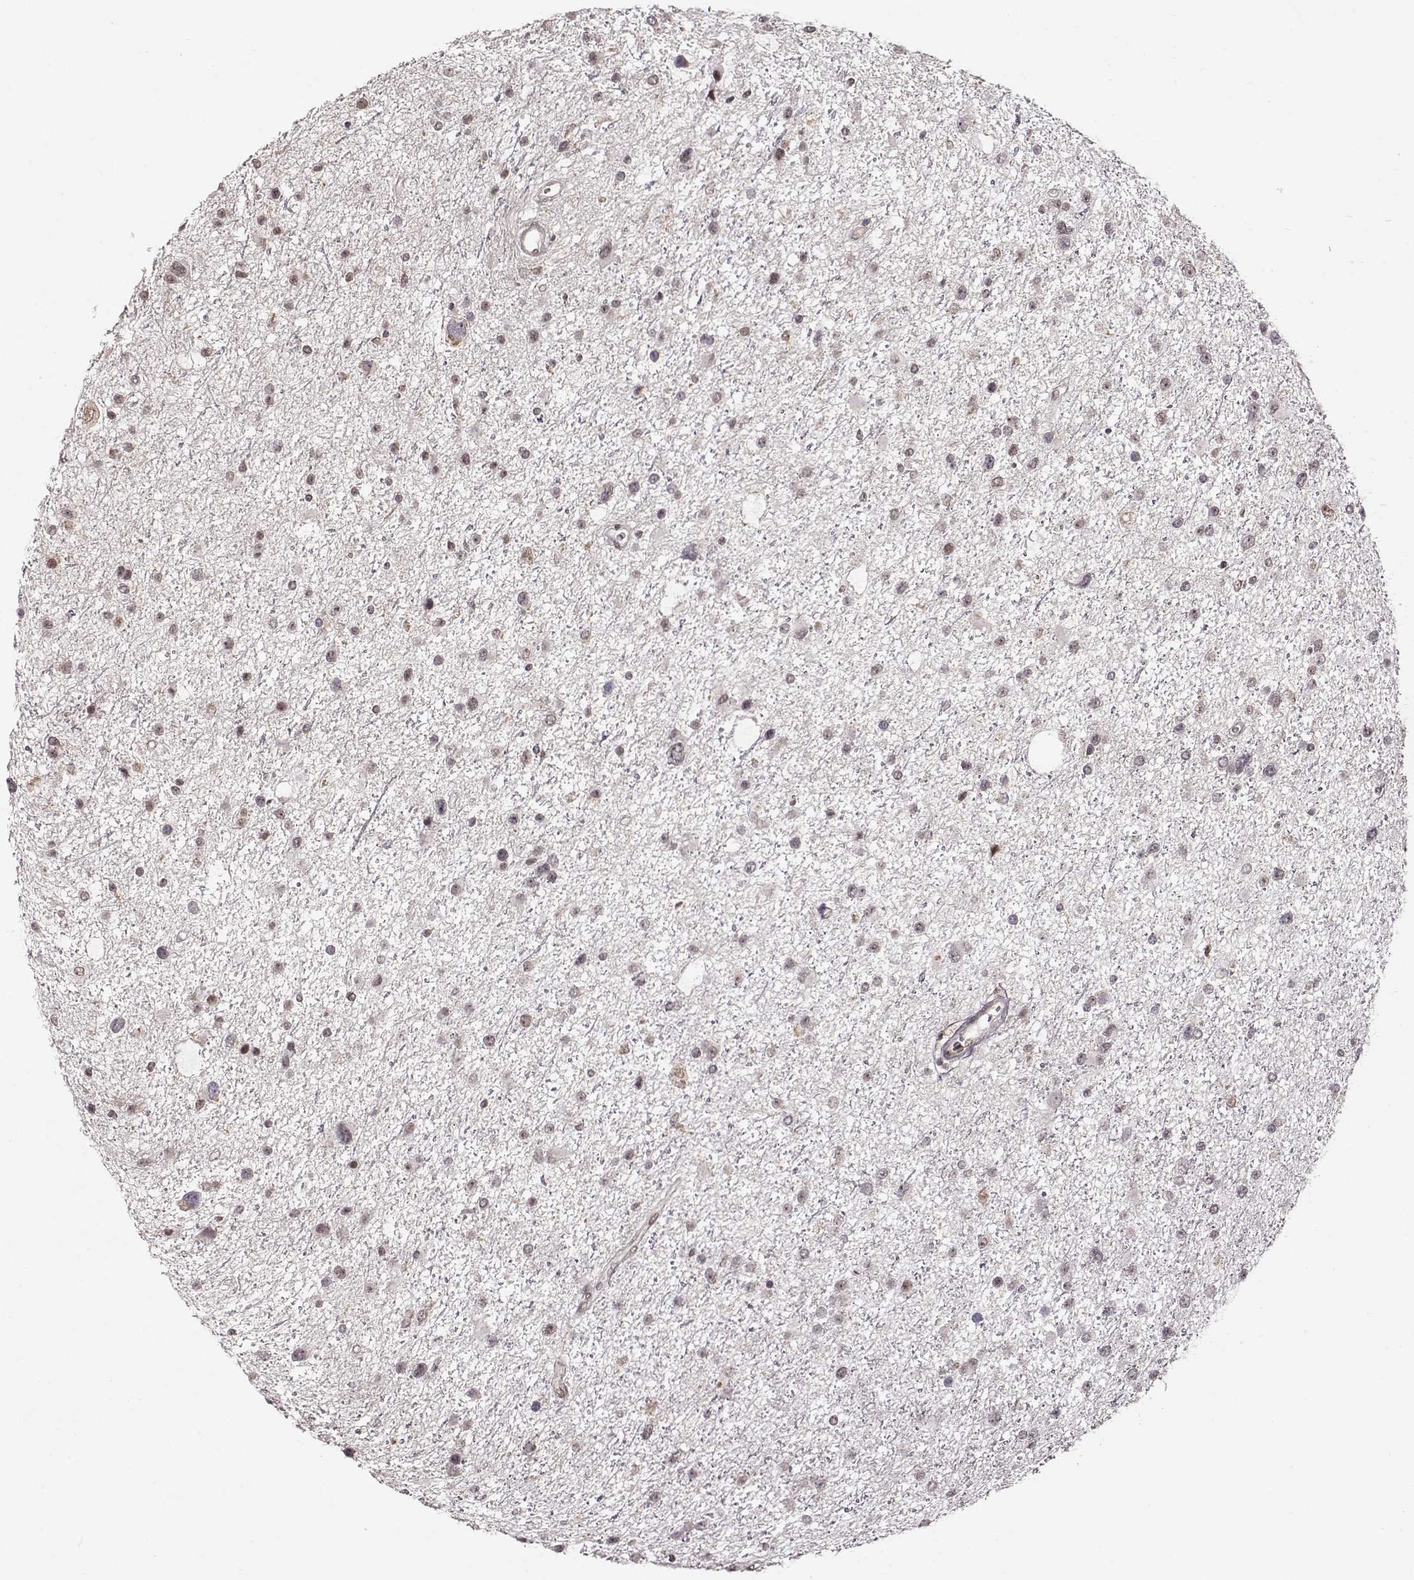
{"staining": {"intensity": "weak", "quantity": "<25%", "location": "nuclear"}, "tissue": "glioma", "cell_type": "Tumor cells", "image_type": "cancer", "snomed": [{"axis": "morphology", "description": "Glioma, malignant, Low grade"}, {"axis": "topography", "description": "Brain"}], "caption": "Tumor cells are negative for brown protein staining in malignant glioma (low-grade).", "gene": "RAI1", "patient": {"sex": "female", "age": 32}}